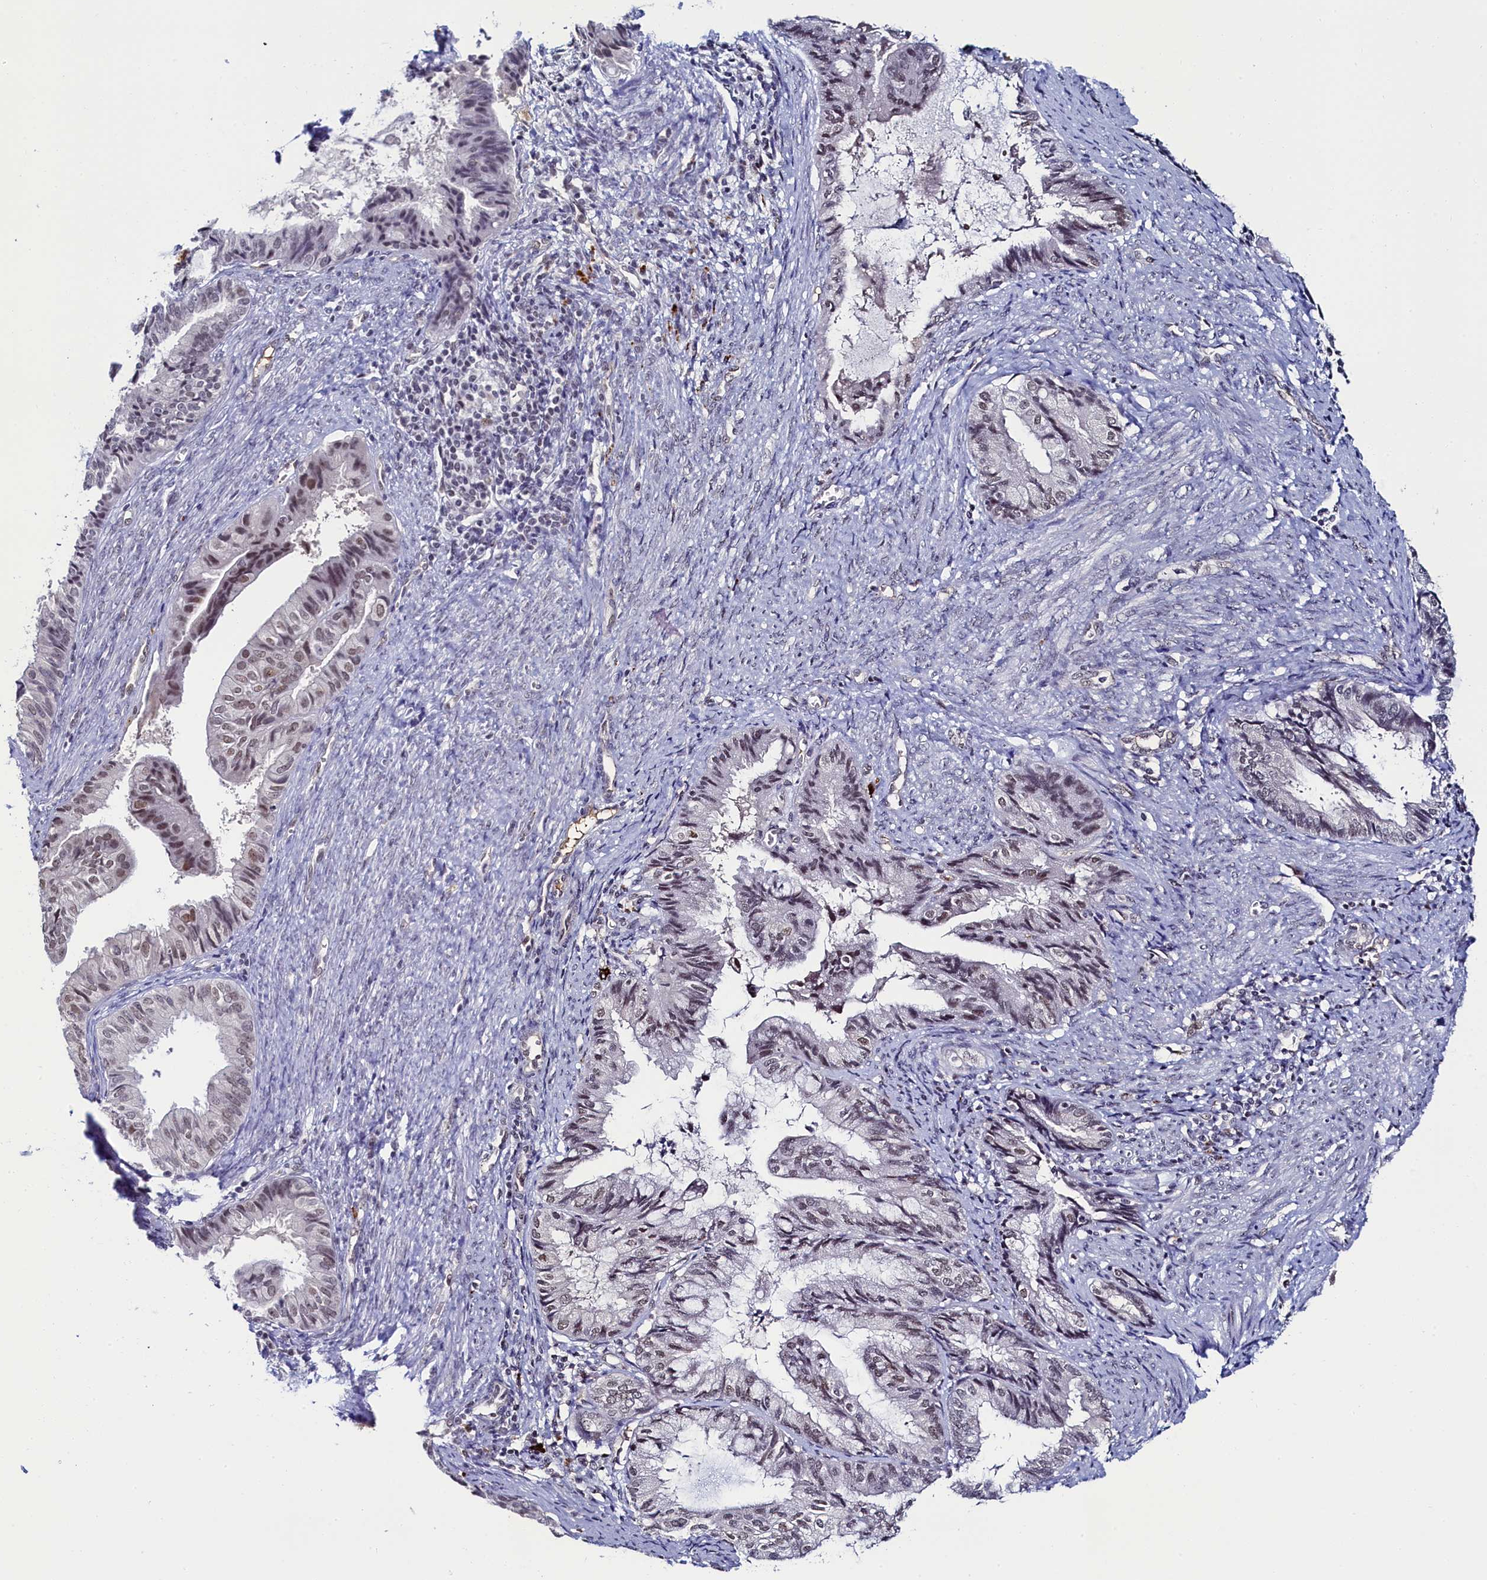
{"staining": {"intensity": "moderate", "quantity": "<25%", "location": "nuclear"}, "tissue": "endometrial cancer", "cell_type": "Tumor cells", "image_type": "cancer", "snomed": [{"axis": "morphology", "description": "Adenocarcinoma, NOS"}, {"axis": "topography", "description": "Endometrium"}], "caption": "There is low levels of moderate nuclear staining in tumor cells of adenocarcinoma (endometrial), as demonstrated by immunohistochemical staining (brown color).", "gene": "INTS14", "patient": {"sex": "female", "age": 86}}